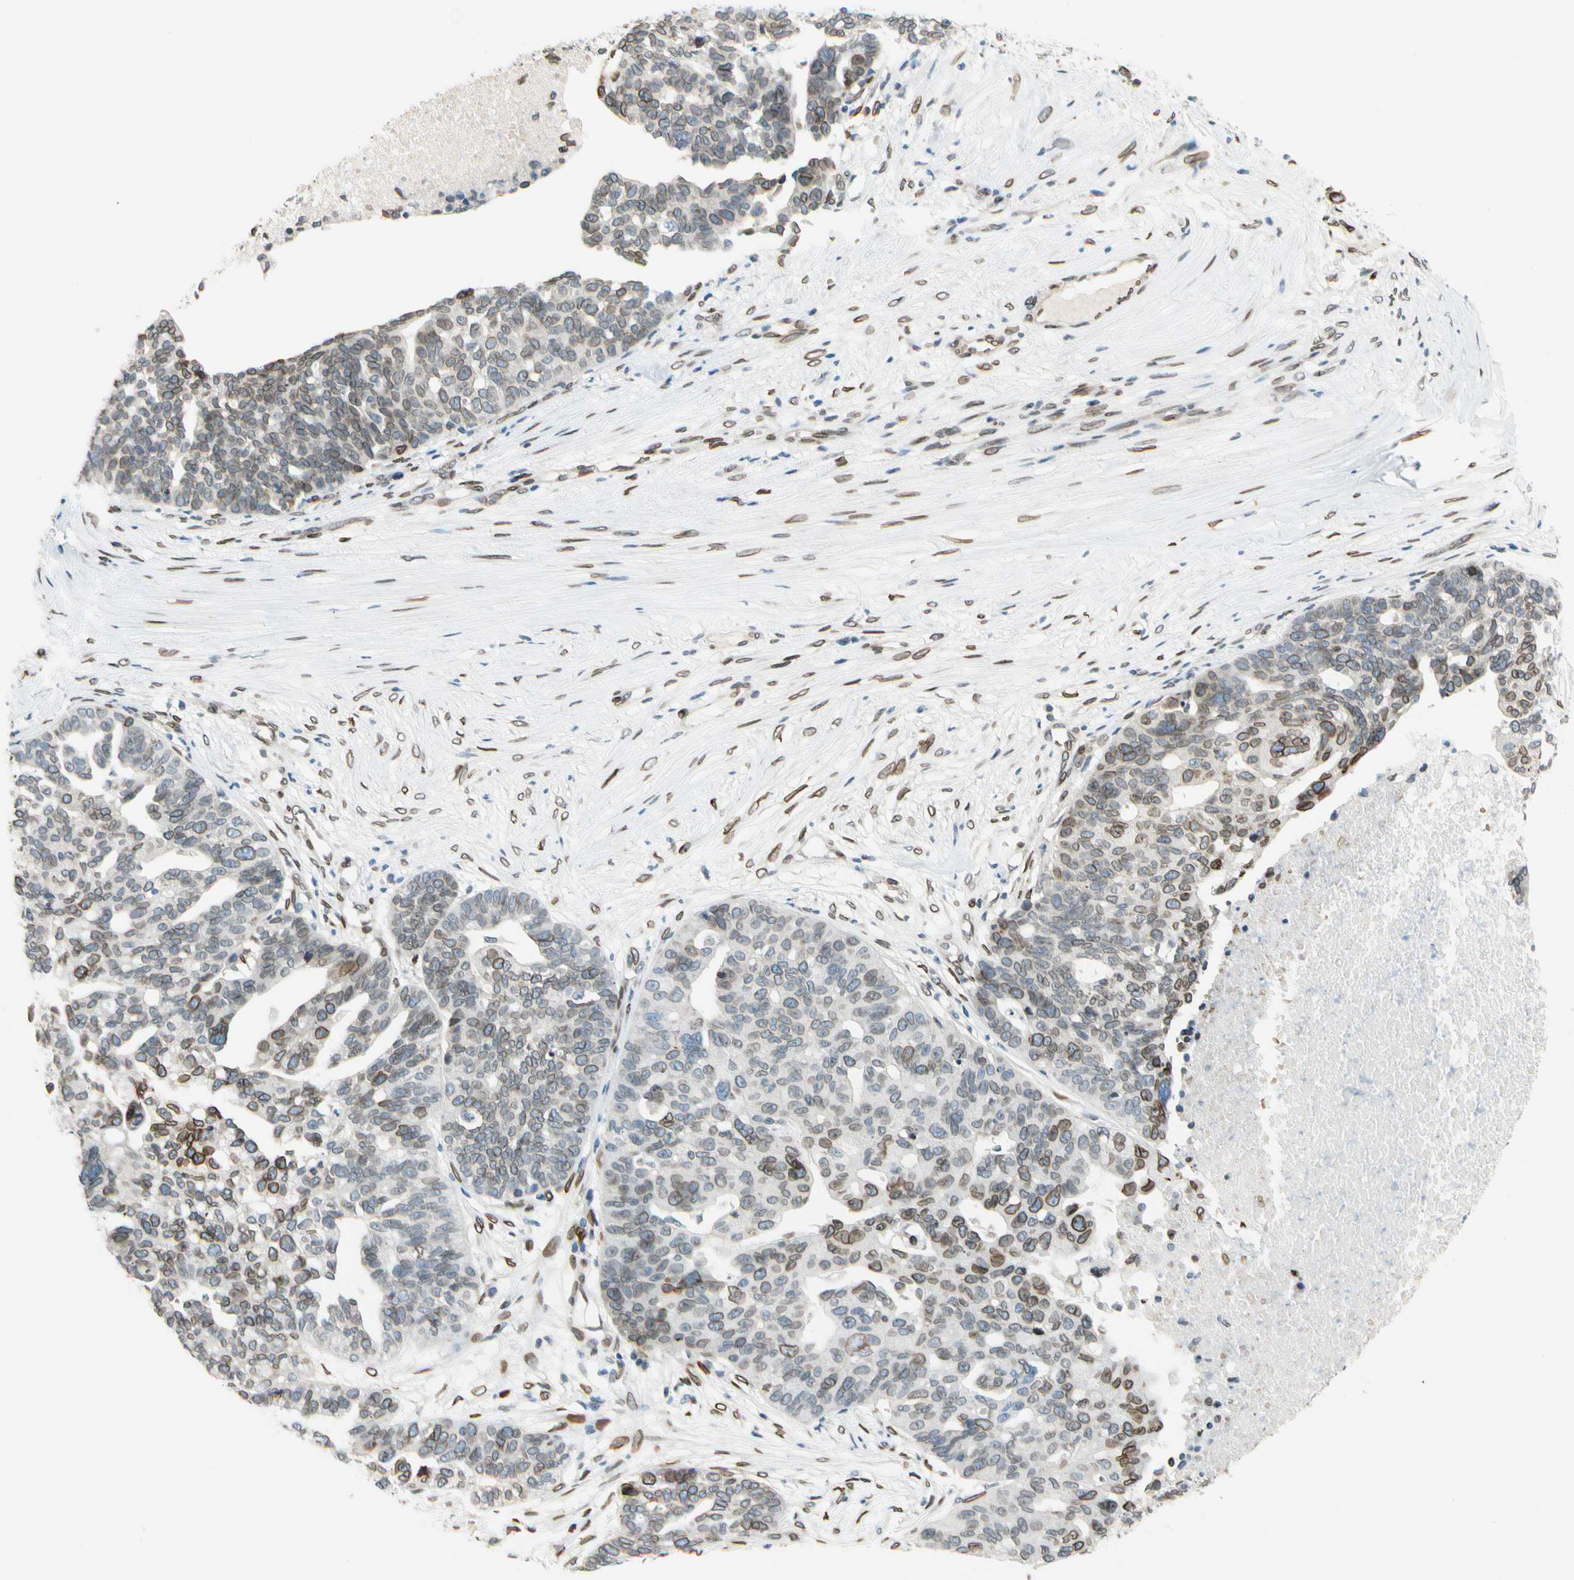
{"staining": {"intensity": "moderate", "quantity": "25%-75%", "location": "cytoplasmic/membranous,nuclear"}, "tissue": "ovarian cancer", "cell_type": "Tumor cells", "image_type": "cancer", "snomed": [{"axis": "morphology", "description": "Cystadenocarcinoma, serous, NOS"}, {"axis": "topography", "description": "Ovary"}], "caption": "Immunohistochemical staining of ovarian cancer shows medium levels of moderate cytoplasmic/membranous and nuclear protein positivity in about 25%-75% of tumor cells.", "gene": "SUN1", "patient": {"sex": "female", "age": 59}}